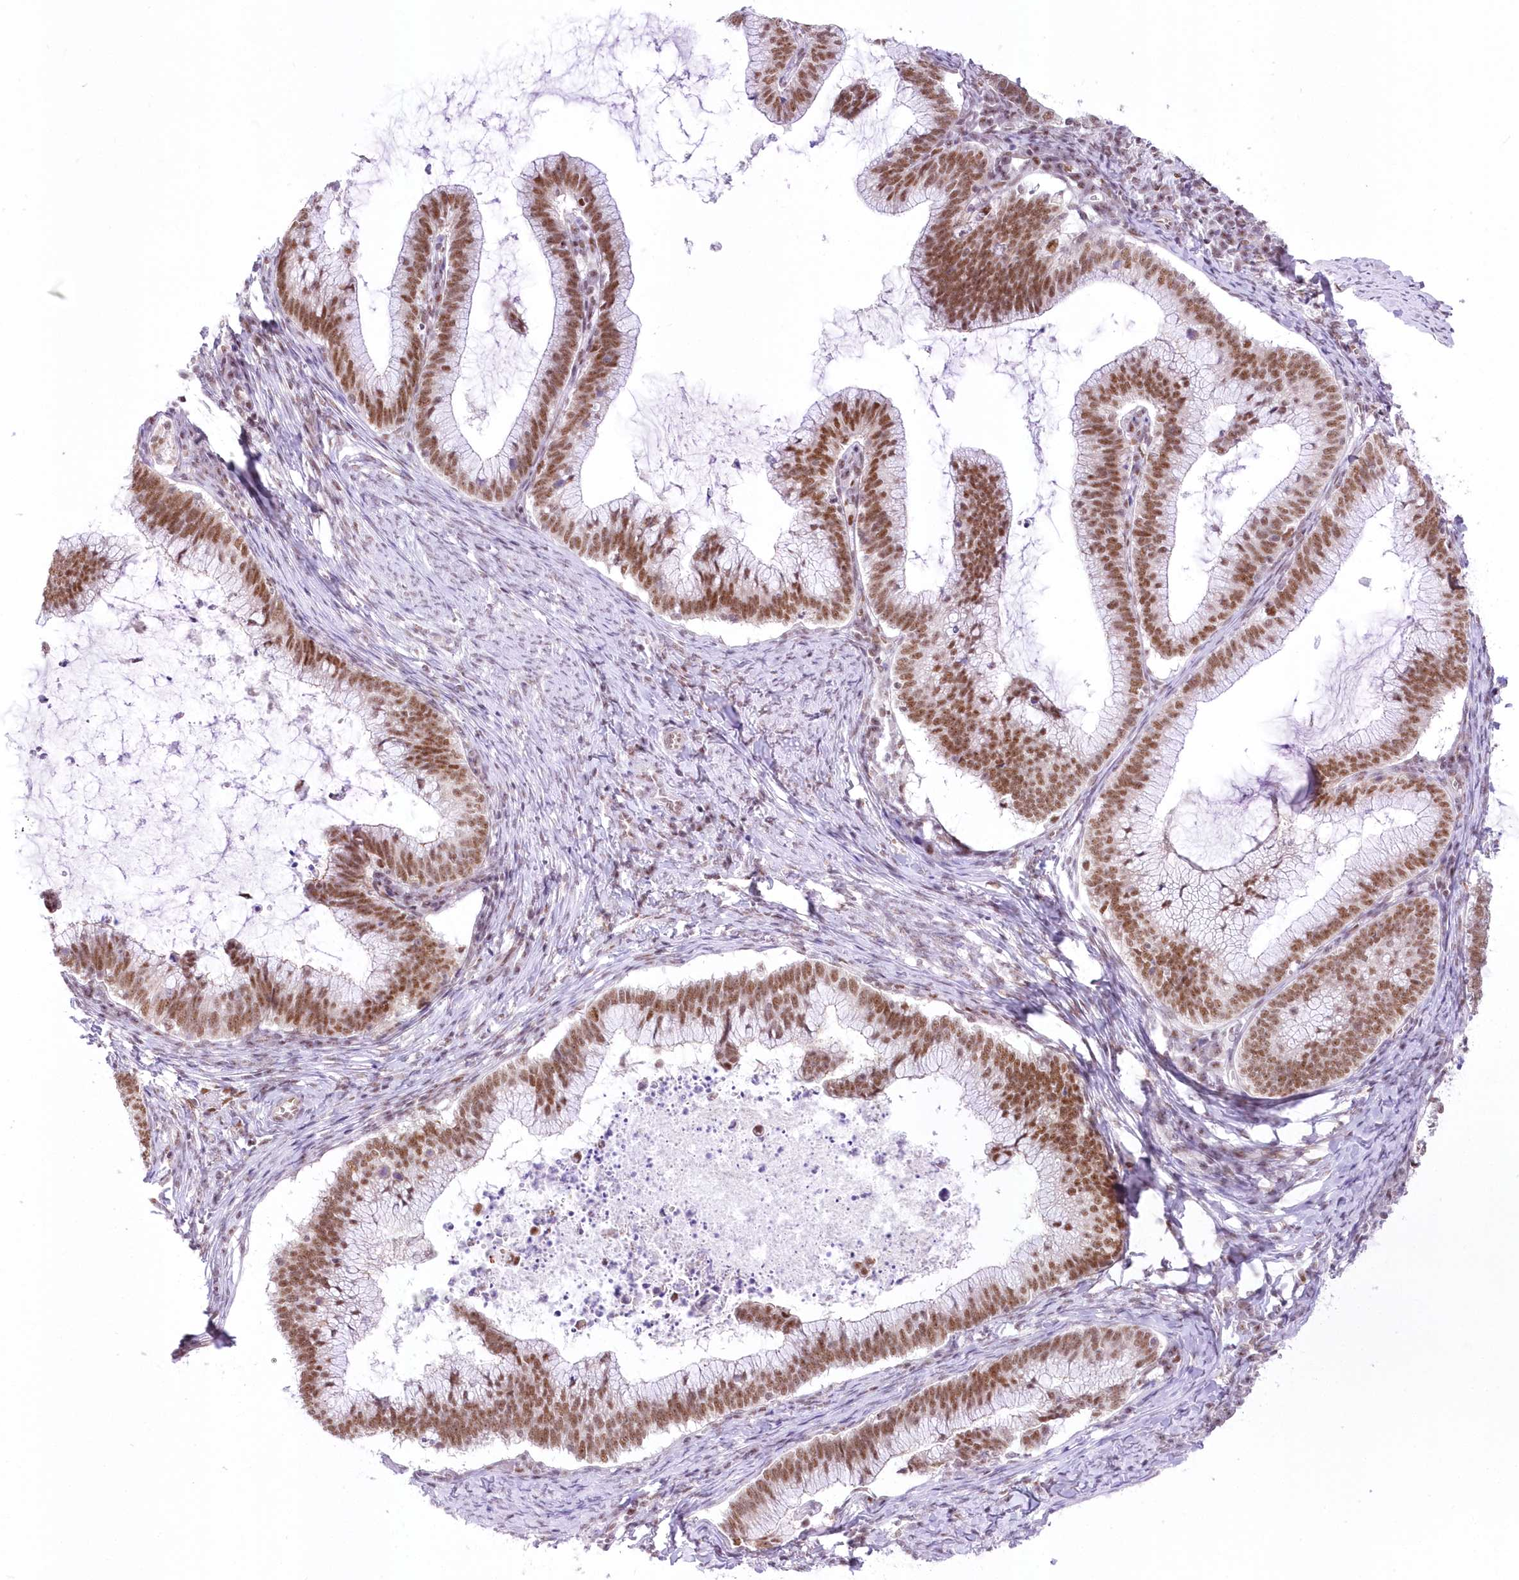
{"staining": {"intensity": "moderate", "quantity": ">75%", "location": "nuclear"}, "tissue": "cervical cancer", "cell_type": "Tumor cells", "image_type": "cancer", "snomed": [{"axis": "morphology", "description": "Adenocarcinoma, NOS"}, {"axis": "topography", "description": "Cervix"}], "caption": "This histopathology image shows immunohistochemistry staining of human cervical adenocarcinoma, with medium moderate nuclear positivity in about >75% of tumor cells.", "gene": "NSUN2", "patient": {"sex": "female", "age": 36}}